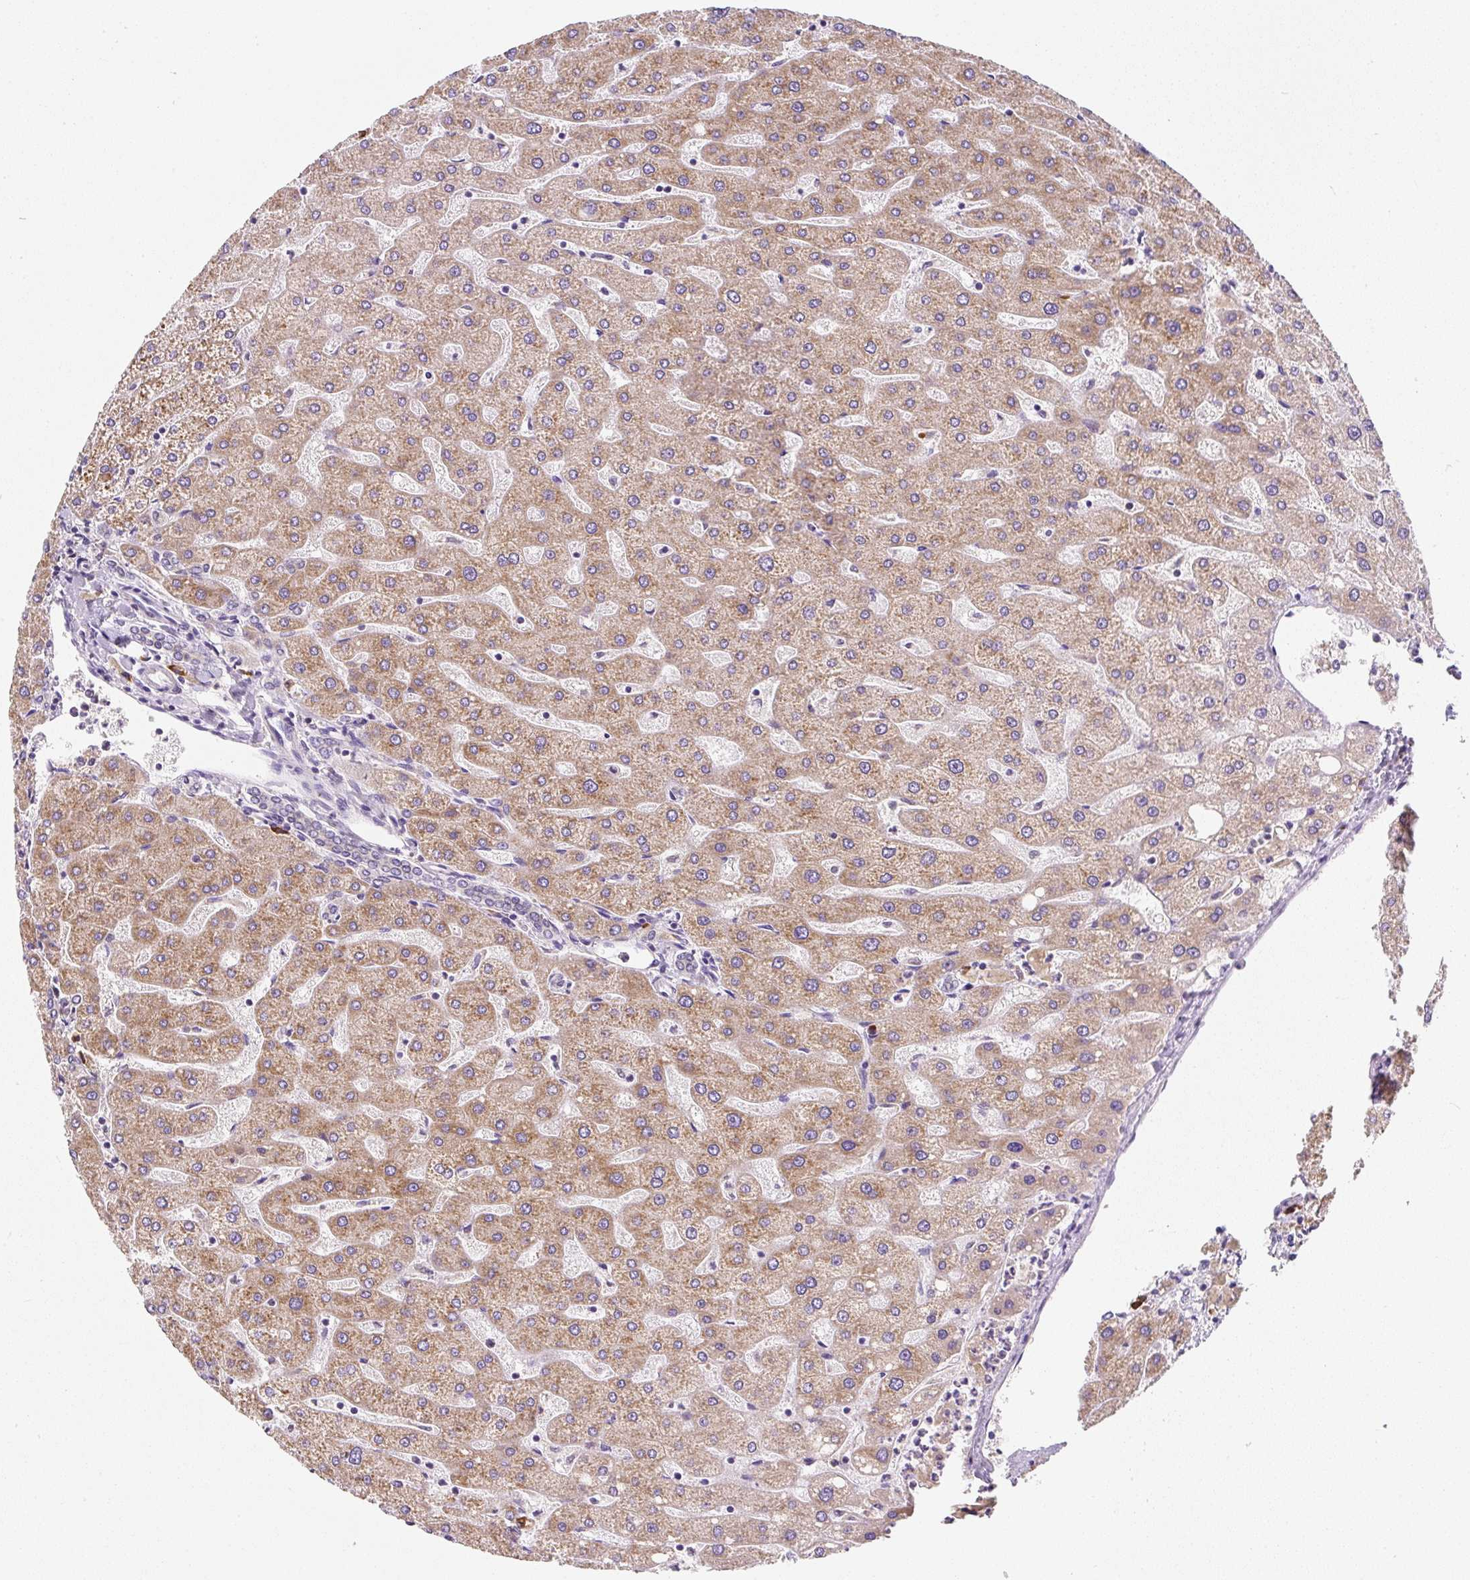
{"staining": {"intensity": "weak", "quantity": "<25%", "location": "cytoplasmic/membranous"}, "tissue": "liver", "cell_type": "Cholangiocytes", "image_type": "normal", "snomed": [{"axis": "morphology", "description": "Normal tissue, NOS"}, {"axis": "topography", "description": "Liver"}], "caption": "DAB immunohistochemical staining of normal human liver displays no significant staining in cholangiocytes.", "gene": "DDOST", "patient": {"sex": "male", "age": 67}}